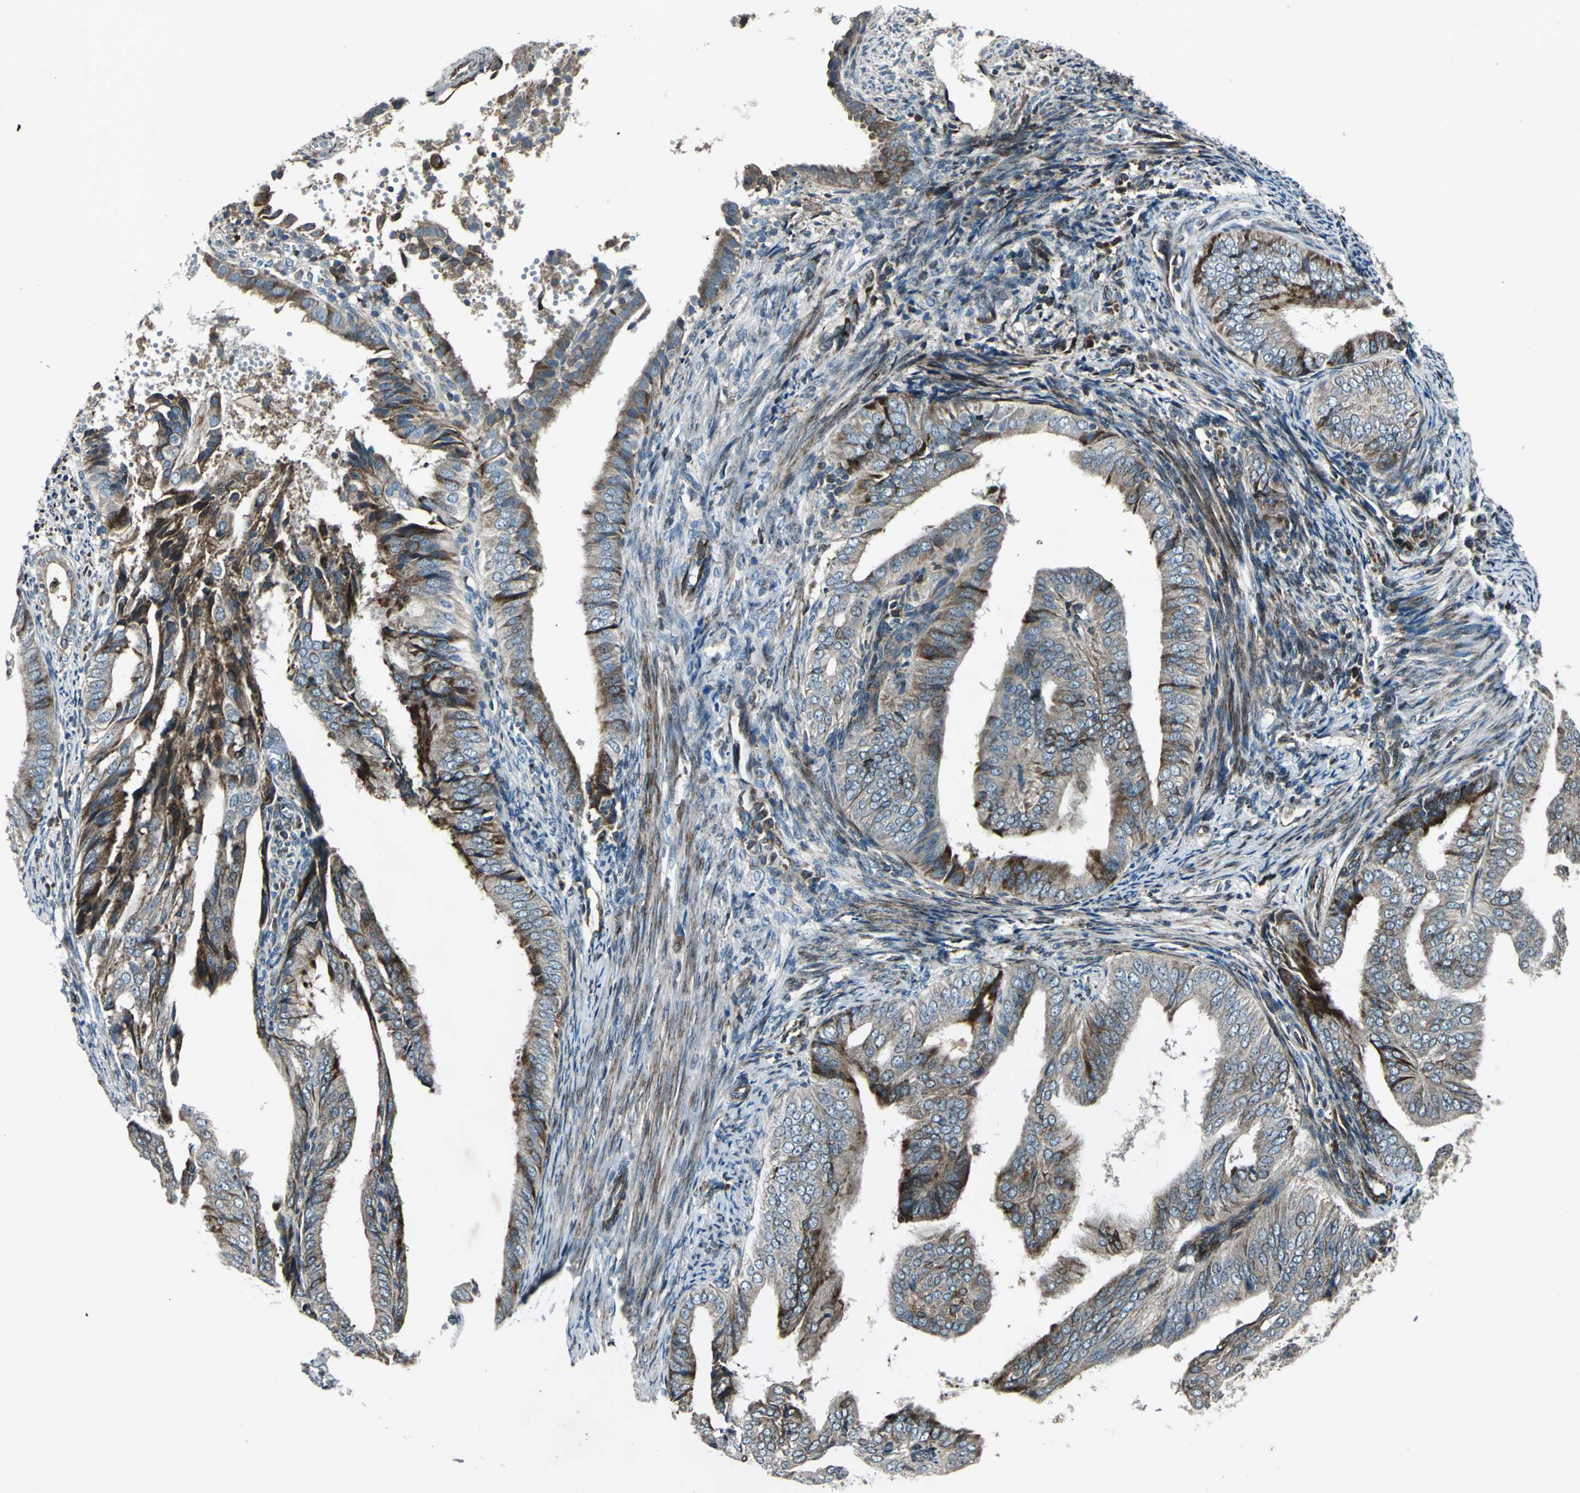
{"staining": {"intensity": "strong", "quantity": "25%-75%", "location": "cytoplasmic/membranous"}, "tissue": "endometrial cancer", "cell_type": "Tumor cells", "image_type": "cancer", "snomed": [{"axis": "morphology", "description": "Adenocarcinoma, NOS"}, {"axis": "topography", "description": "Endometrium"}], "caption": "Immunohistochemistry (IHC) histopathology image of neoplastic tissue: endometrial cancer stained using immunohistochemistry (IHC) reveals high levels of strong protein expression localized specifically in the cytoplasmic/membranous of tumor cells, appearing as a cytoplasmic/membranous brown color.", "gene": "HTATIP2", "patient": {"sex": "female", "age": 58}}